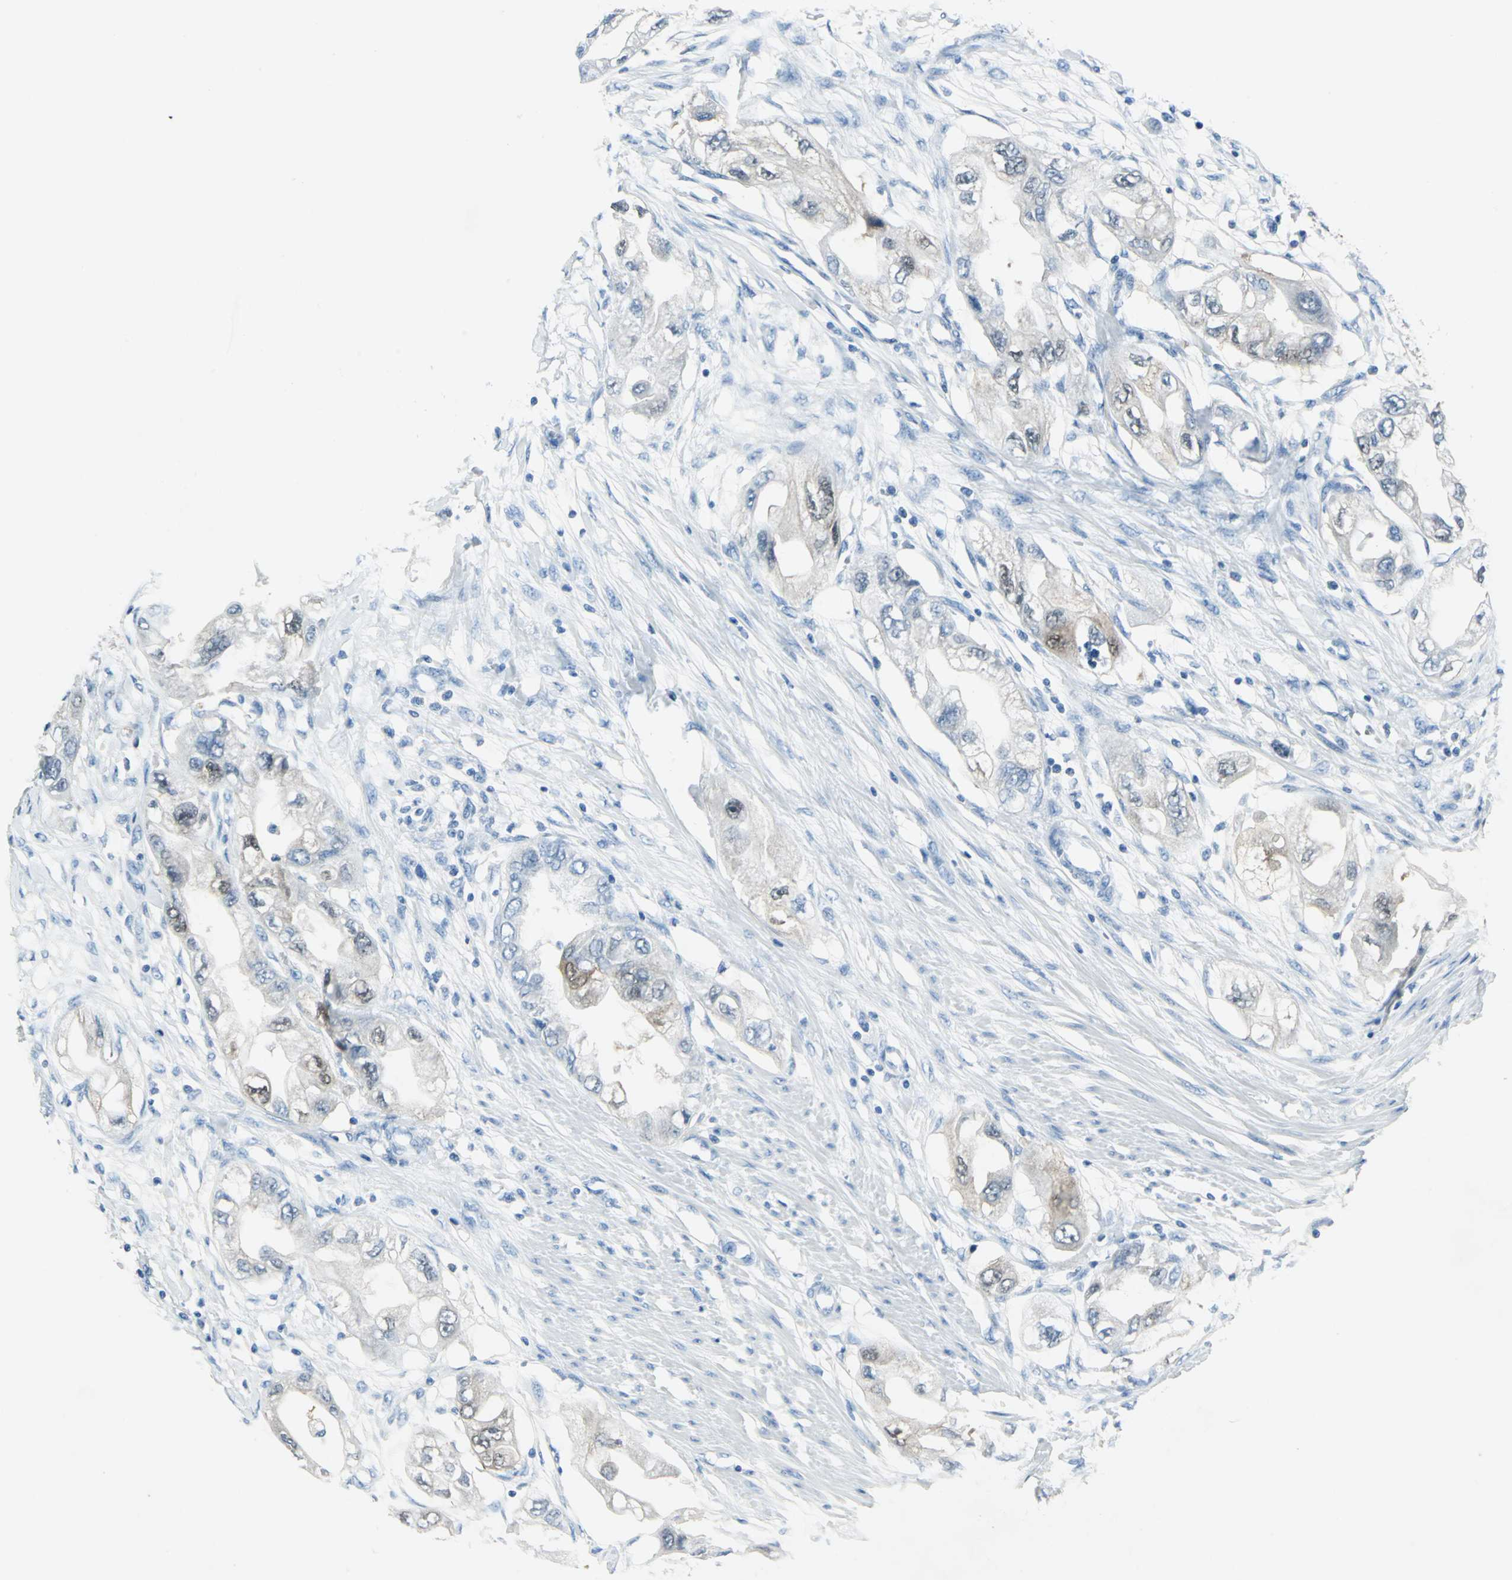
{"staining": {"intensity": "weak", "quantity": "<25%", "location": "cytoplasmic/membranous"}, "tissue": "endometrial cancer", "cell_type": "Tumor cells", "image_type": "cancer", "snomed": [{"axis": "morphology", "description": "Adenocarcinoma, NOS"}, {"axis": "topography", "description": "Endometrium"}], "caption": "The micrograph demonstrates no staining of tumor cells in endometrial cancer (adenocarcinoma).", "gene": "SFN", "patient": {"sex": "female", "age": 67}}